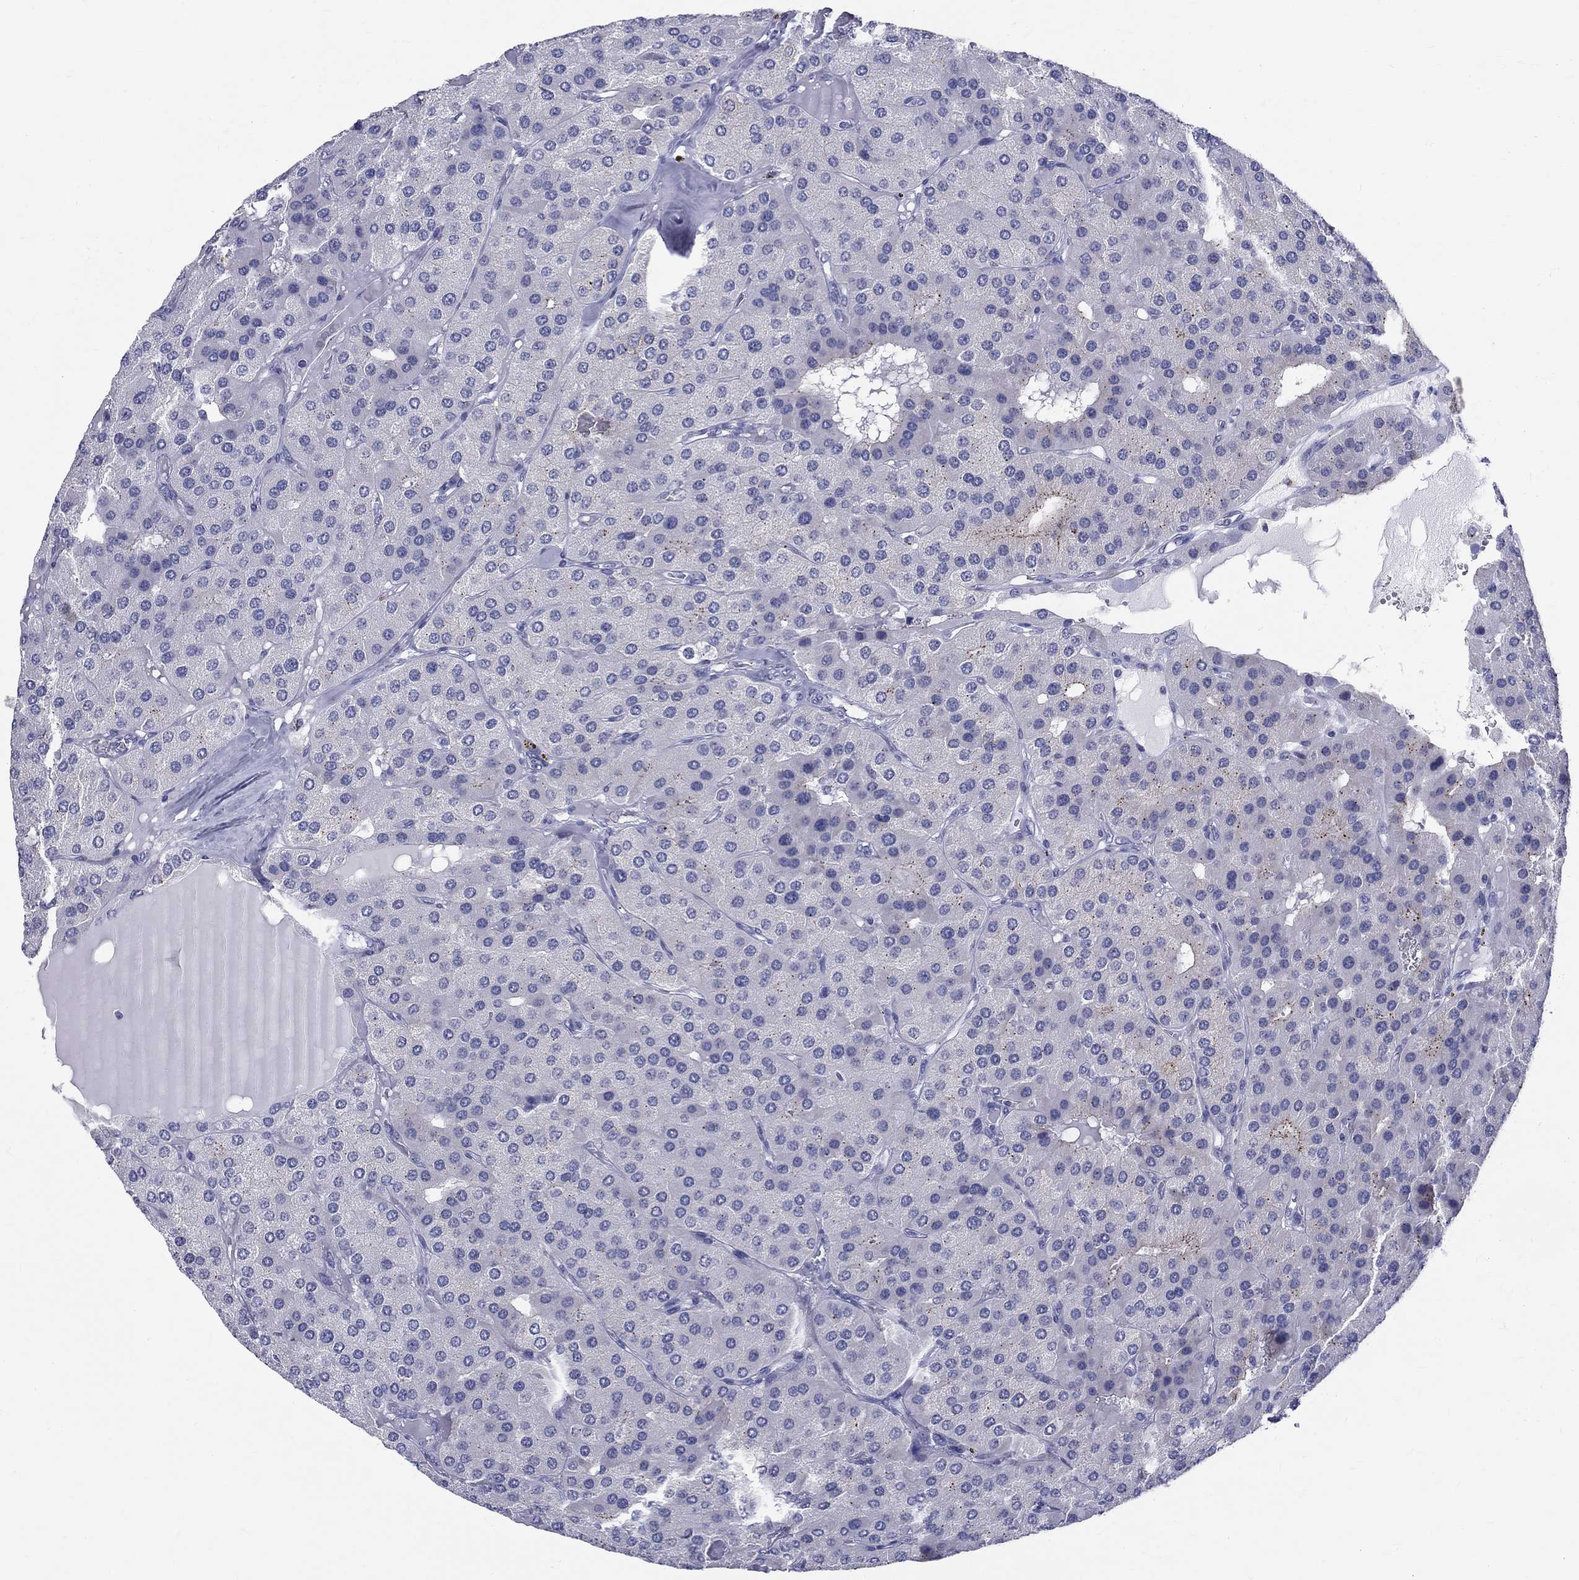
{"staining": {"intensity": "negative", "quantity": "none", "location": "none"}, "tissue": "parathyroid gland", "cell_type": "Glandular cells", "image_type": "normal", "snomed": [{"axis": "morphology", "description": "Normal tissue, NOS"}, {"axis": "morphology", "description": "Adenoma, NOS"}, {"axis": "topography", "description": "Parathyroid gland"}], "caption": "High power microscopy photomicrograph of an IHC image of normal parathyroid gland, revealing no significant staining in glandular cells.", "gene": "CEP43", "patient": {"sex": "female", "age": 86}}